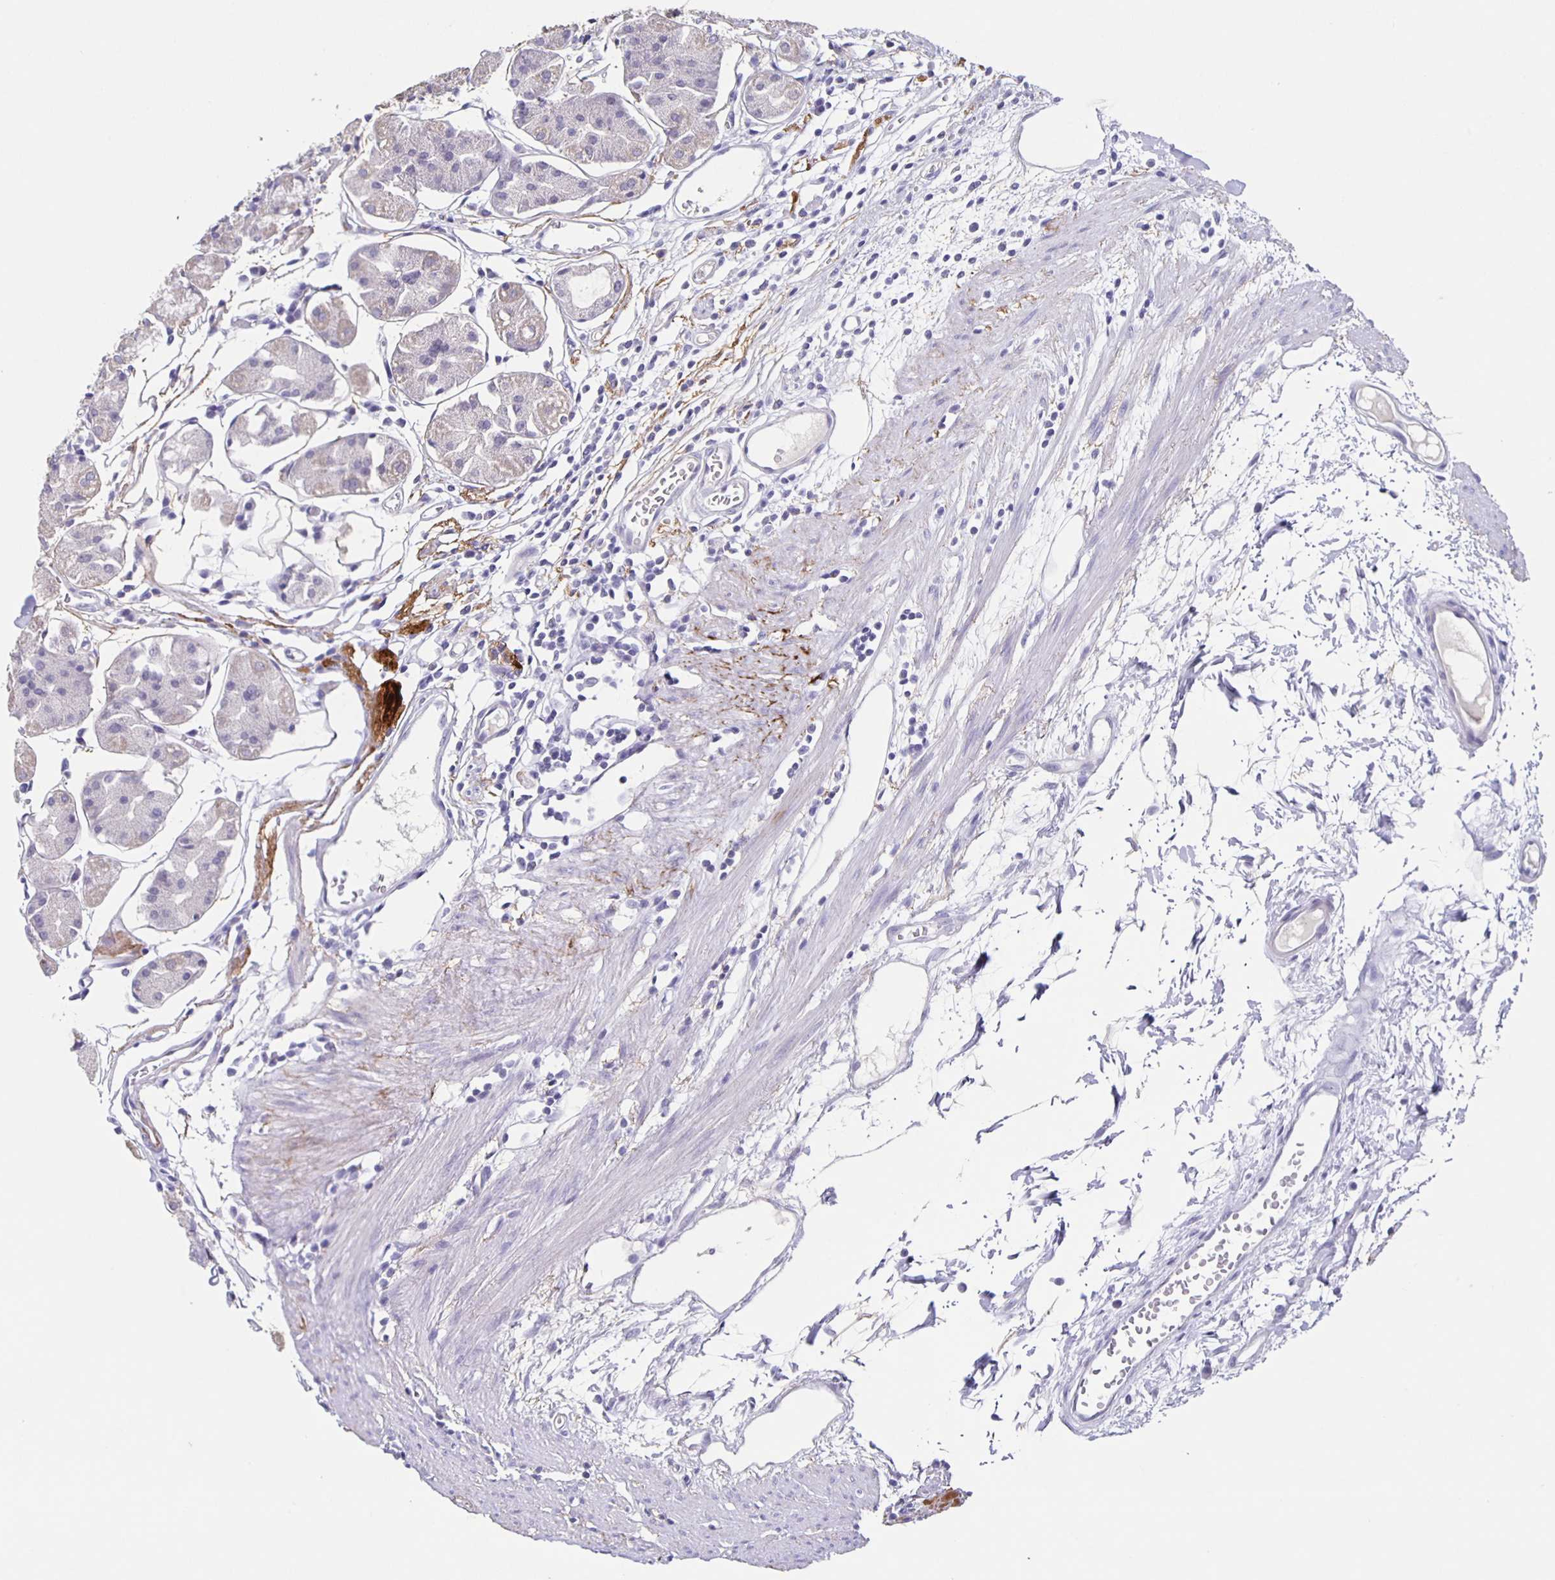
{"staining": {"intensity": "weak", "quantity": "<25%", "location": "cytoplasmic/membranous"}, "tissue": "stomach", "cell_type": "Glandular cells", "image_type": "normal", "snomed": [{"axis": "morphology", "description": "Normal tissue, NOS"}, {"axis": "topography", "description": "Stomach"}], "caption": "DAB immunohistochemical staining of normal stomach shows no significant staining in glandular cells.", "gene": "CARNS1", "patient": {"sex": "male", "age": 55}}